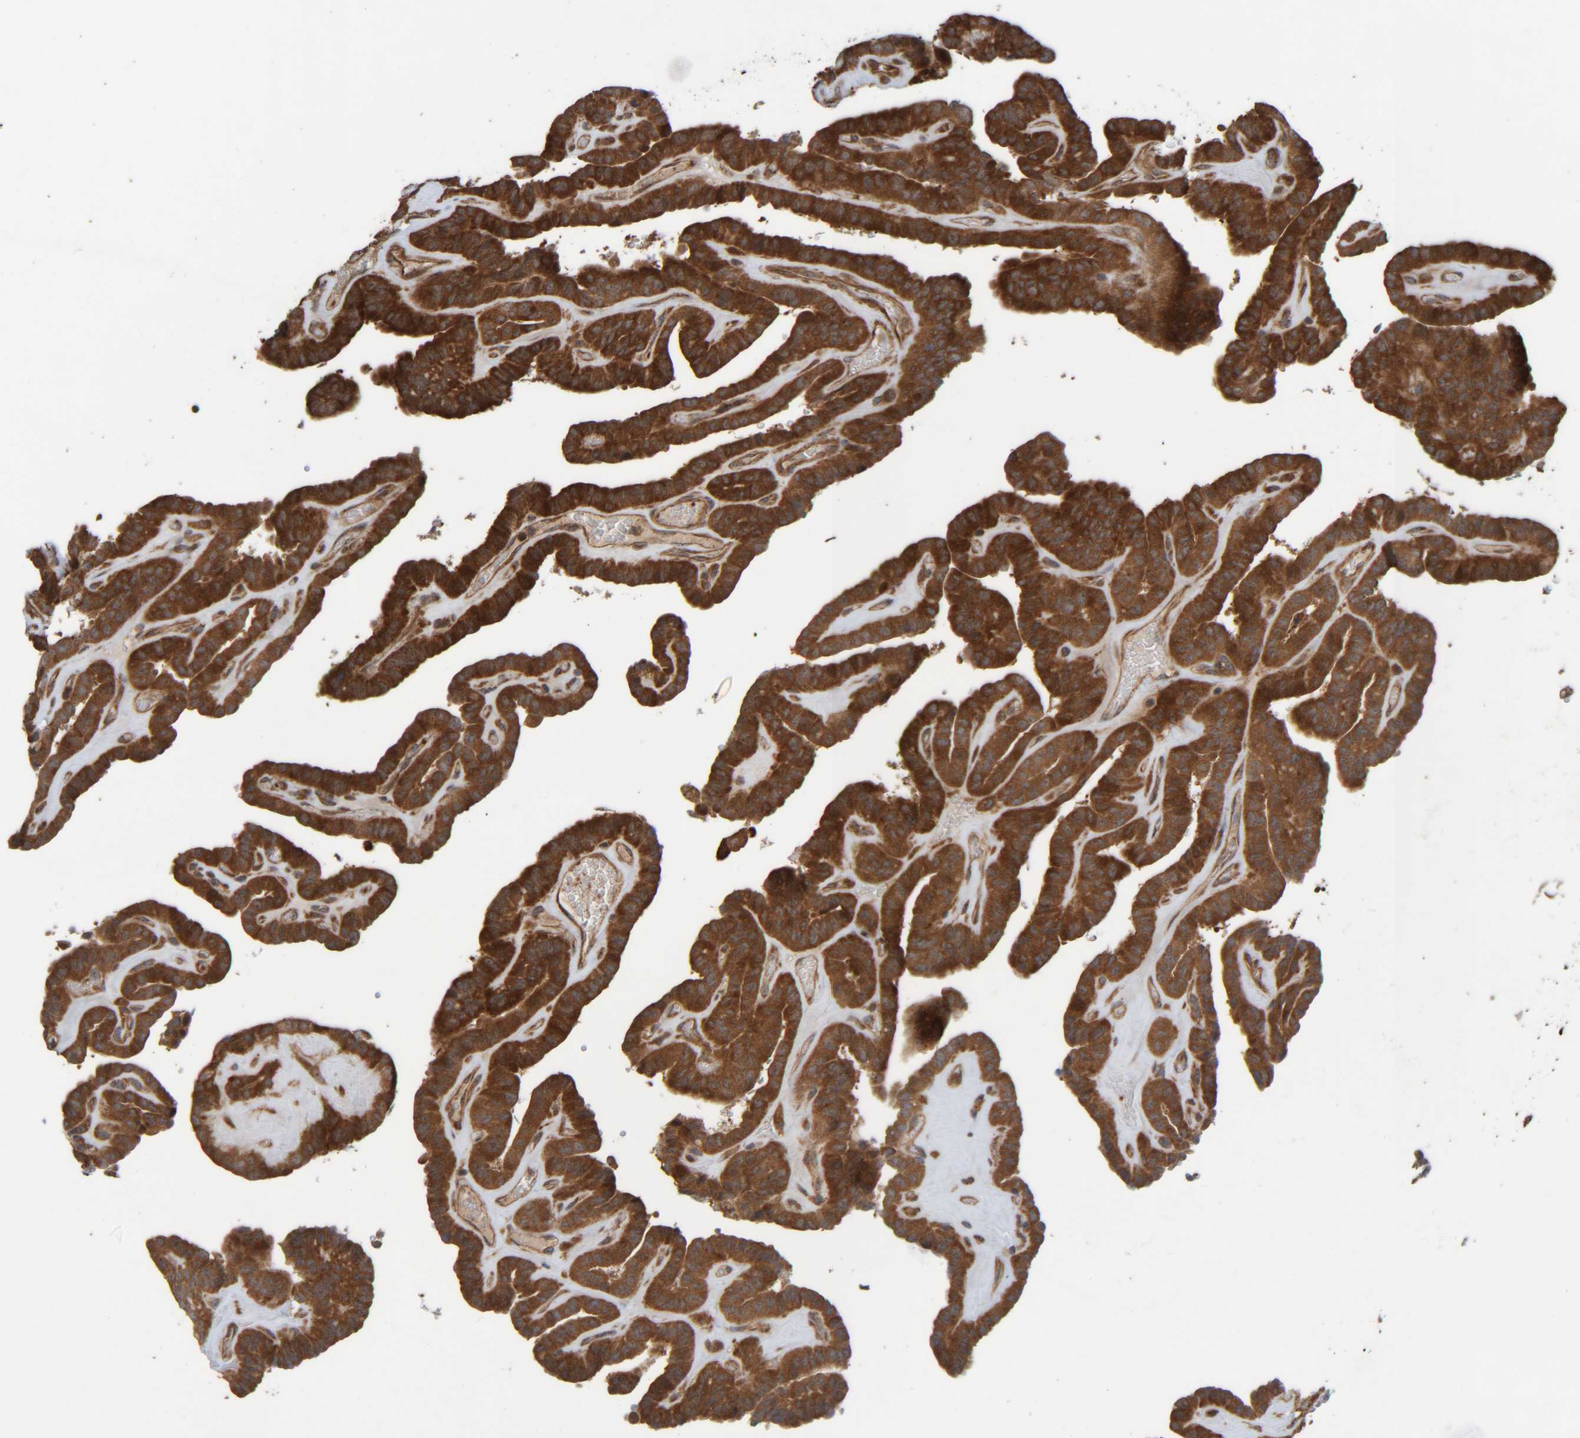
{"staining": {"intensity": "strong", "quantity": ">75%", "location": "cytoplasmic/membranous"}, "tissue": "thyroid cancer", "cell_type": "Tumor cells", "image_type": "cancer", "snomed": [{"axis": "morphology", "description": "Papillary adenocarcinoma, NOS"}, {"axis": "topography", "description": "Thyroid gland"}], "caption": "Immunohistochemical staining of human thyroid cancer (papillary adenocarcinoma) demonstrates strong cytoplasmic/membranous protein positivity in approximately >75% of tumor cells.", "gene": "CCDC57", "patient": {"sex": "male", "age": 77}}